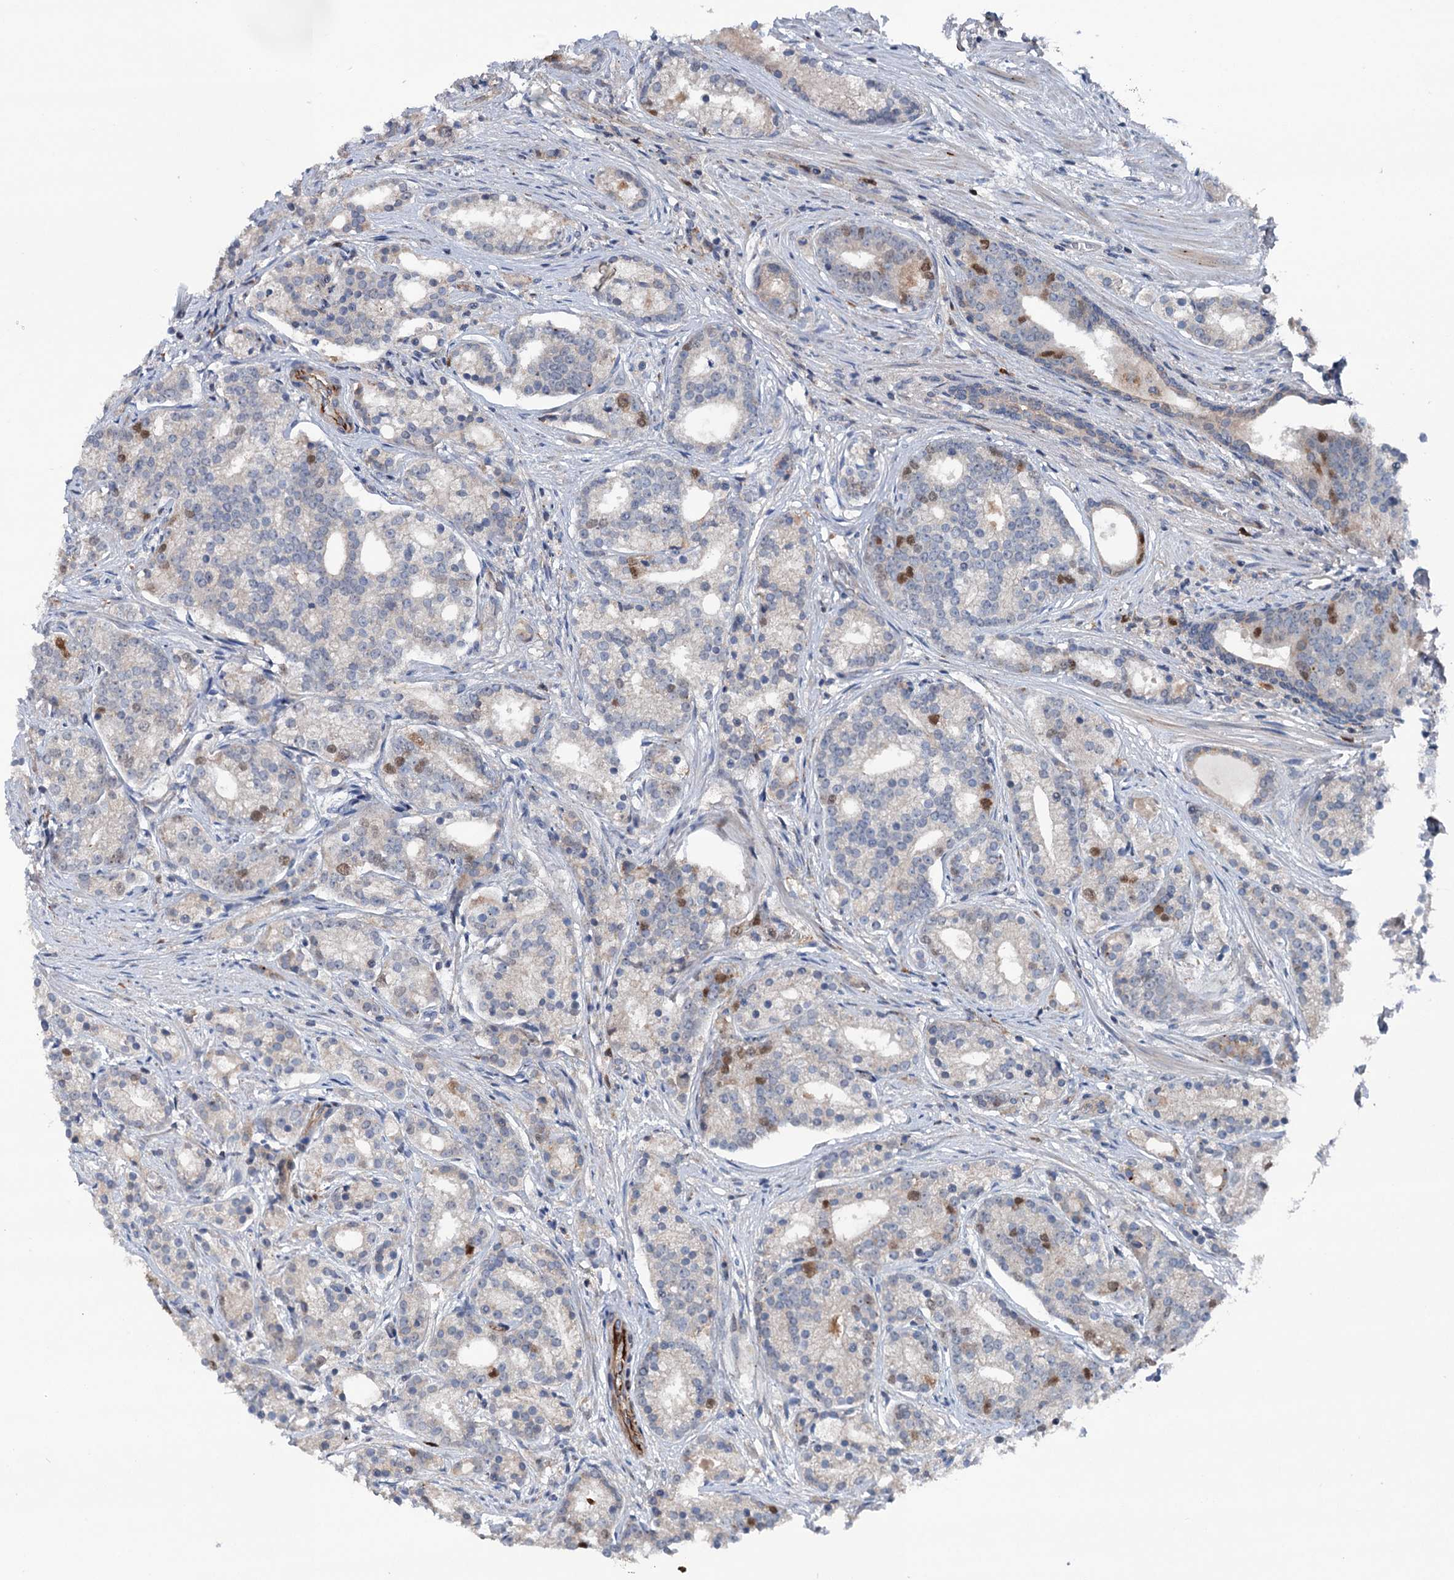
{"staining": {"intensity": "moderate", "quantity": "<25%", "location": "cytoplasmic/membranous"}, "tissue": "prostate cancer", "cell_type": "Tumor cells", "image_type": "cancer", "snomed": [{"axis": "morphology", "description": "Adenocarcinoma, Low grade"}, {"axis": "topography", "description": "Prostate"}], "caption": "This is a histology image of immunohistochemistry (IHC) staining of prostate adenocarcinoma (low-grade), which shows moderate positivity in the cytoplasmic/membranous of tumor cells.", "gene": "NCAPD2", "patient": {"sex": "male", "age": 71}}